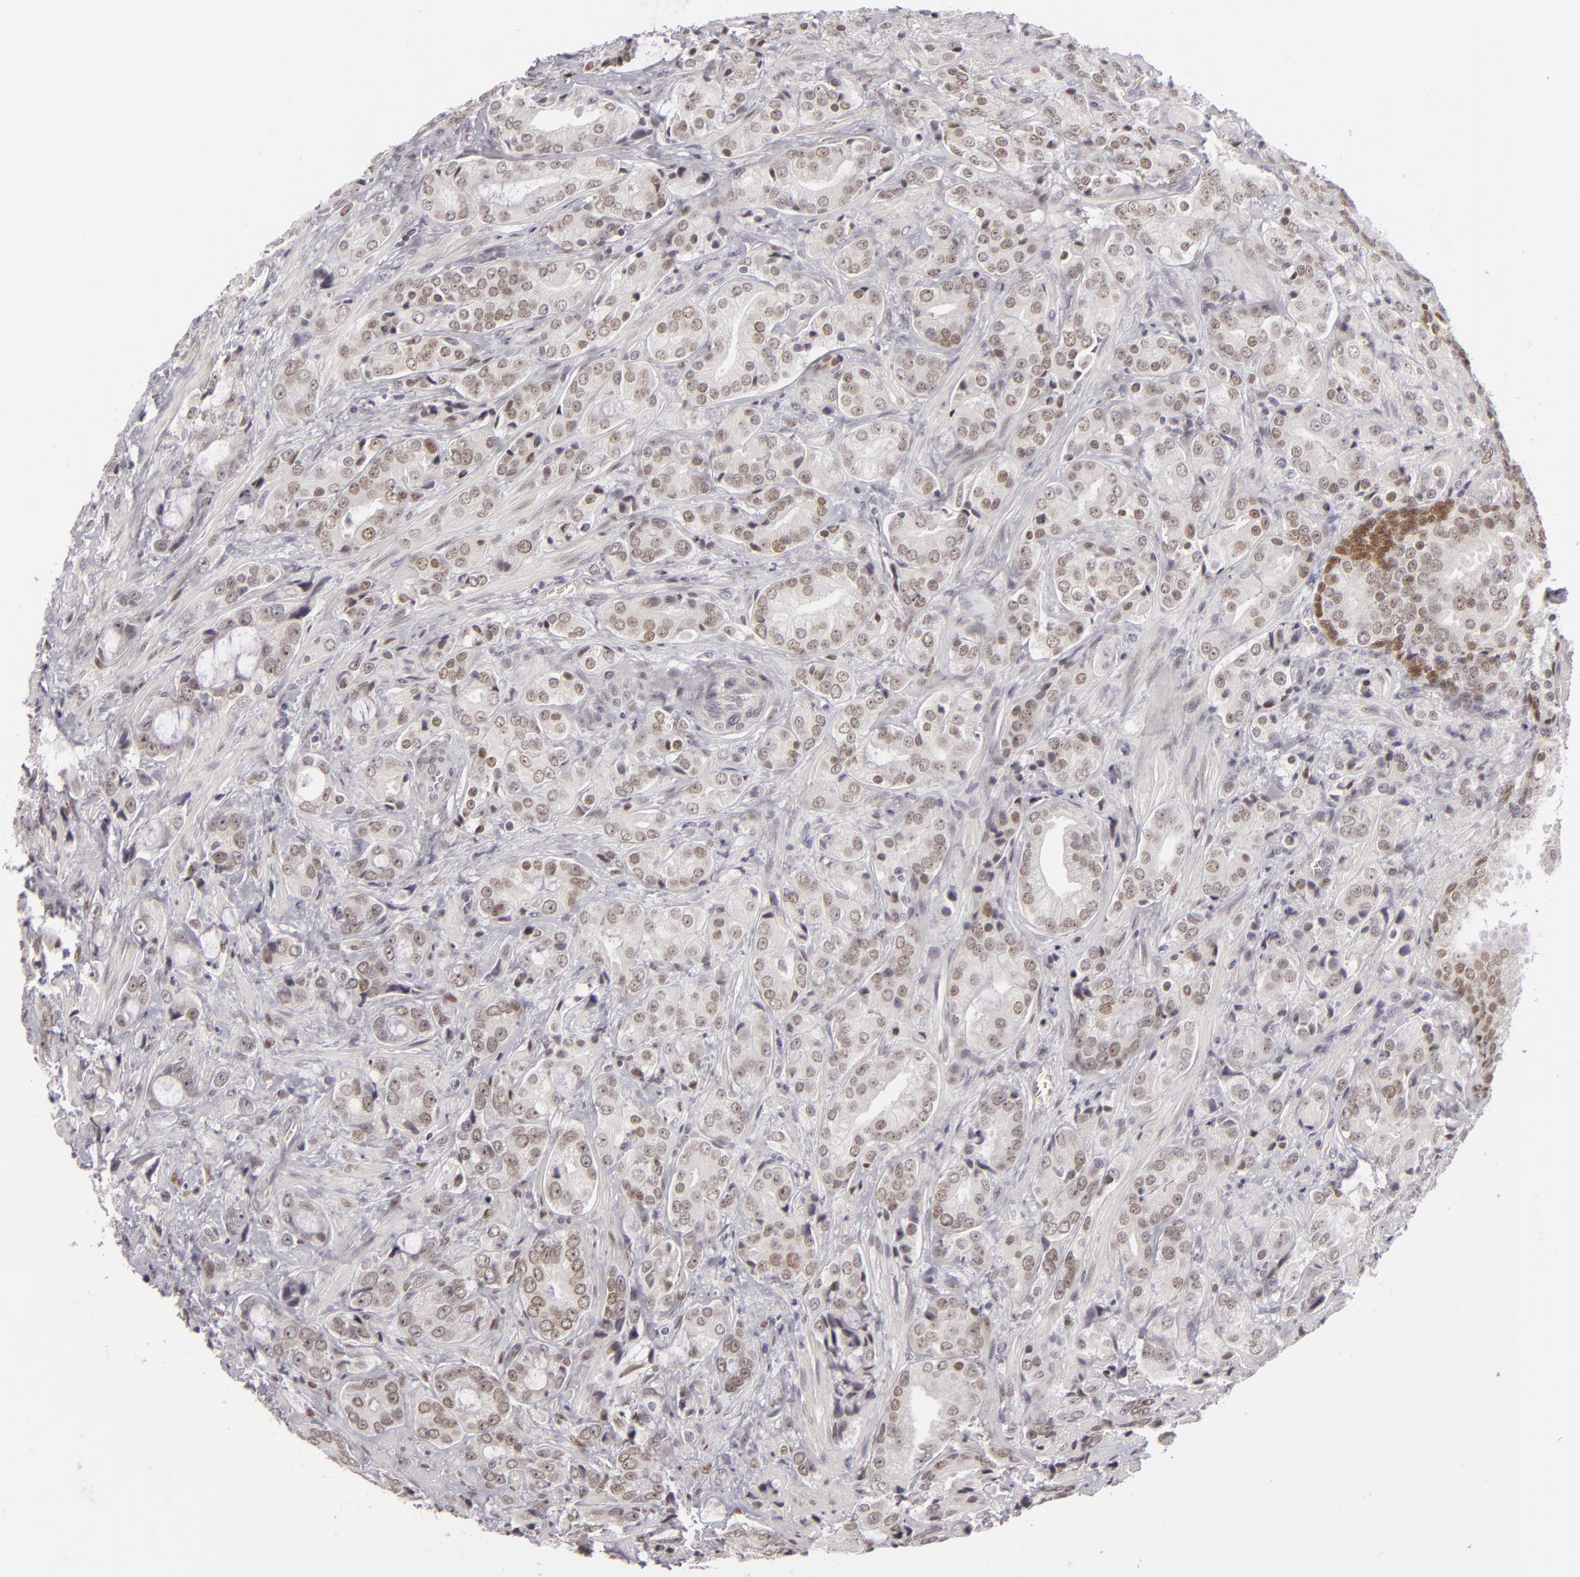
{"staining": {"intensity": "weak", "quantity": "25%-75%", "location": "nuclear"}, "tissue": "prostate cancer", "cell_type": "Tumor cells", "image_type": "cancer", "snomed": [{"axis": "morphology", "description": "Adenocarcinoma, Medium grade"}, {"axis": "topography", "description": "Prostate"}], "caption": "The histopathology image displays staining of medium-grade adenocarcinoma (prostate), revealing weak nuclear protein staining (brown color) within tumor cells.", "gene": "SIX1", "patient": {"sex": "male", "age": 70}}